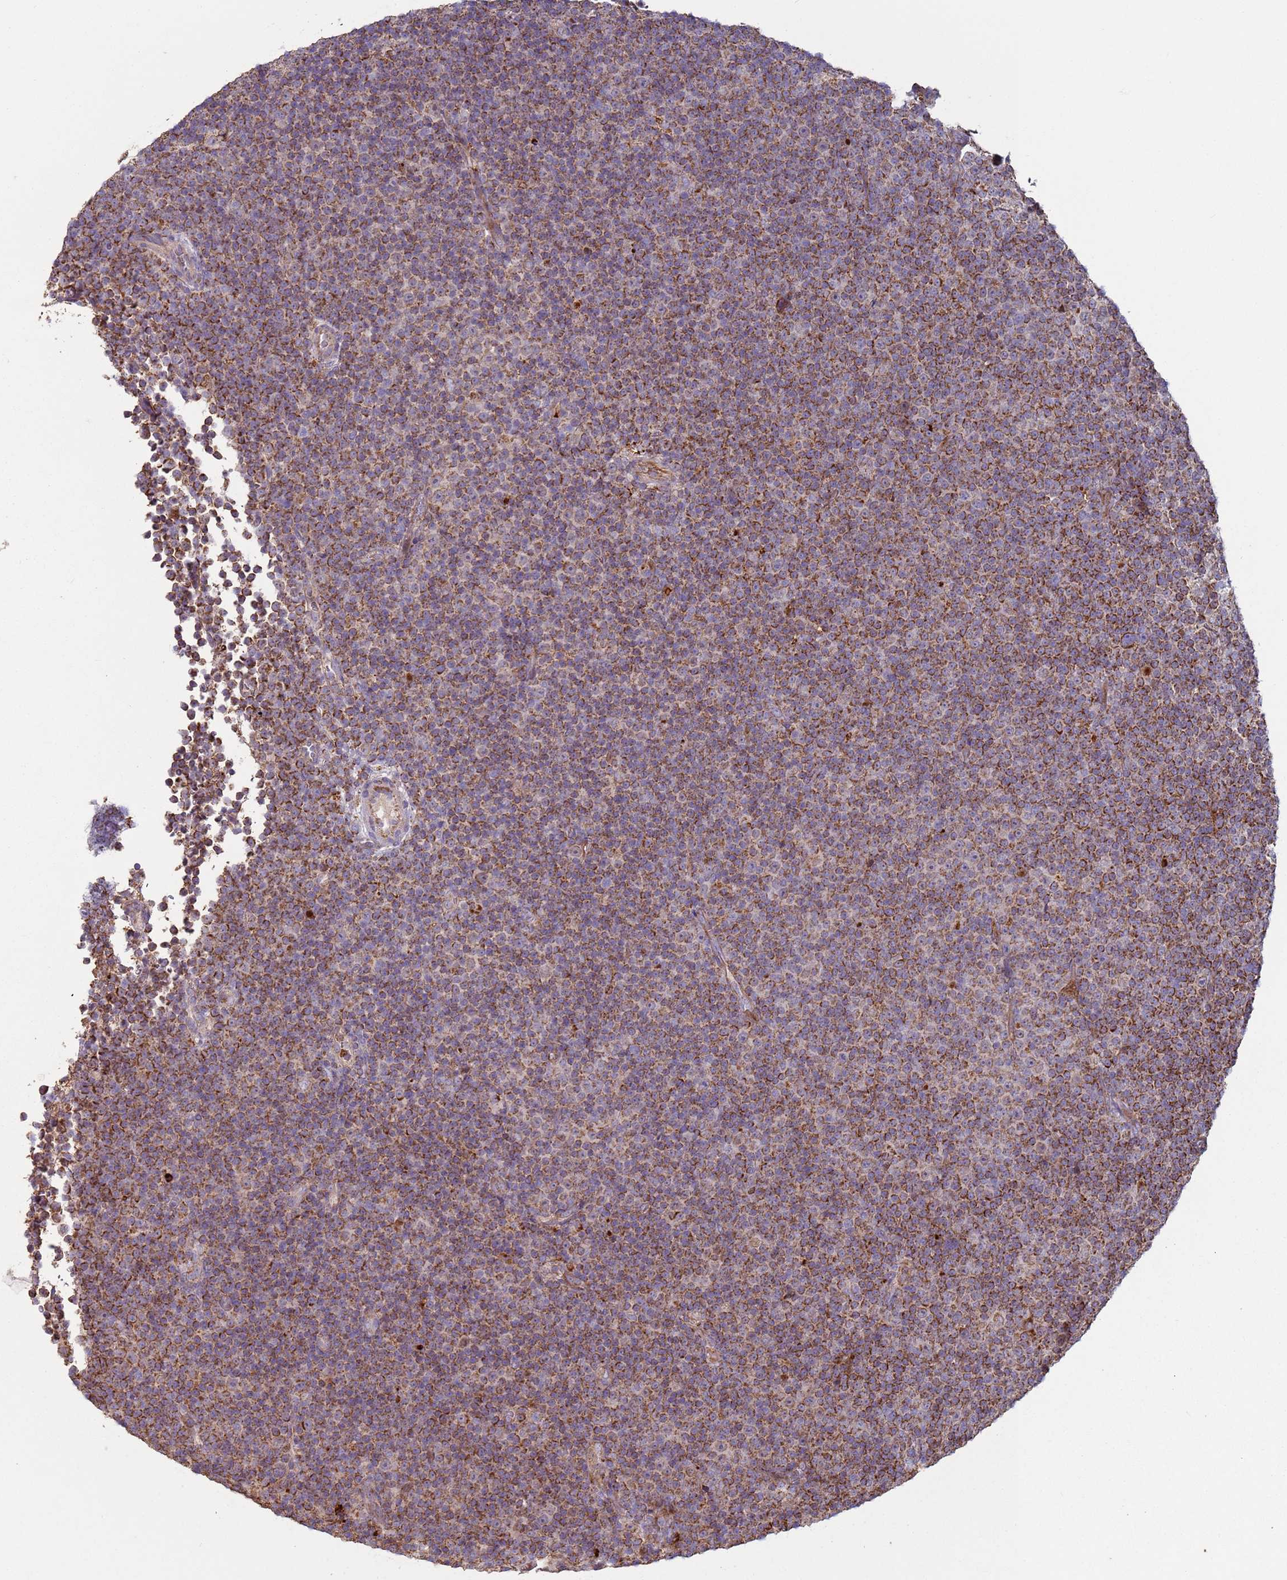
{"staining": {"intensity": "moderate", "quantity": ">75%", "location": "cytoplasmic/membranous"}, "tissue": "lymphoma", "cell_type": "Tumor cells", "image_type": "cancer", "snomed": [{"axis": "morphology", "description": "Malignant lymphoma, non-Hodgkin's type, Low grade"}, {"axis": "topography", "description": "Lymph node"}], "caption": "Immunohistochemistry staining of lymphoma, which demonstrates medium levels of moderate cytoplasmic/membranous positivity in about >75% of tumor cells indicating moderate cytoplasmic/membranous protein expression. The staining was performed using DAB (brown) for protein detection and nuclei were counterstained in hematoxylin (blue).", "gene": "FBXO33", "patient": {"sex": "female", "age": 67}}